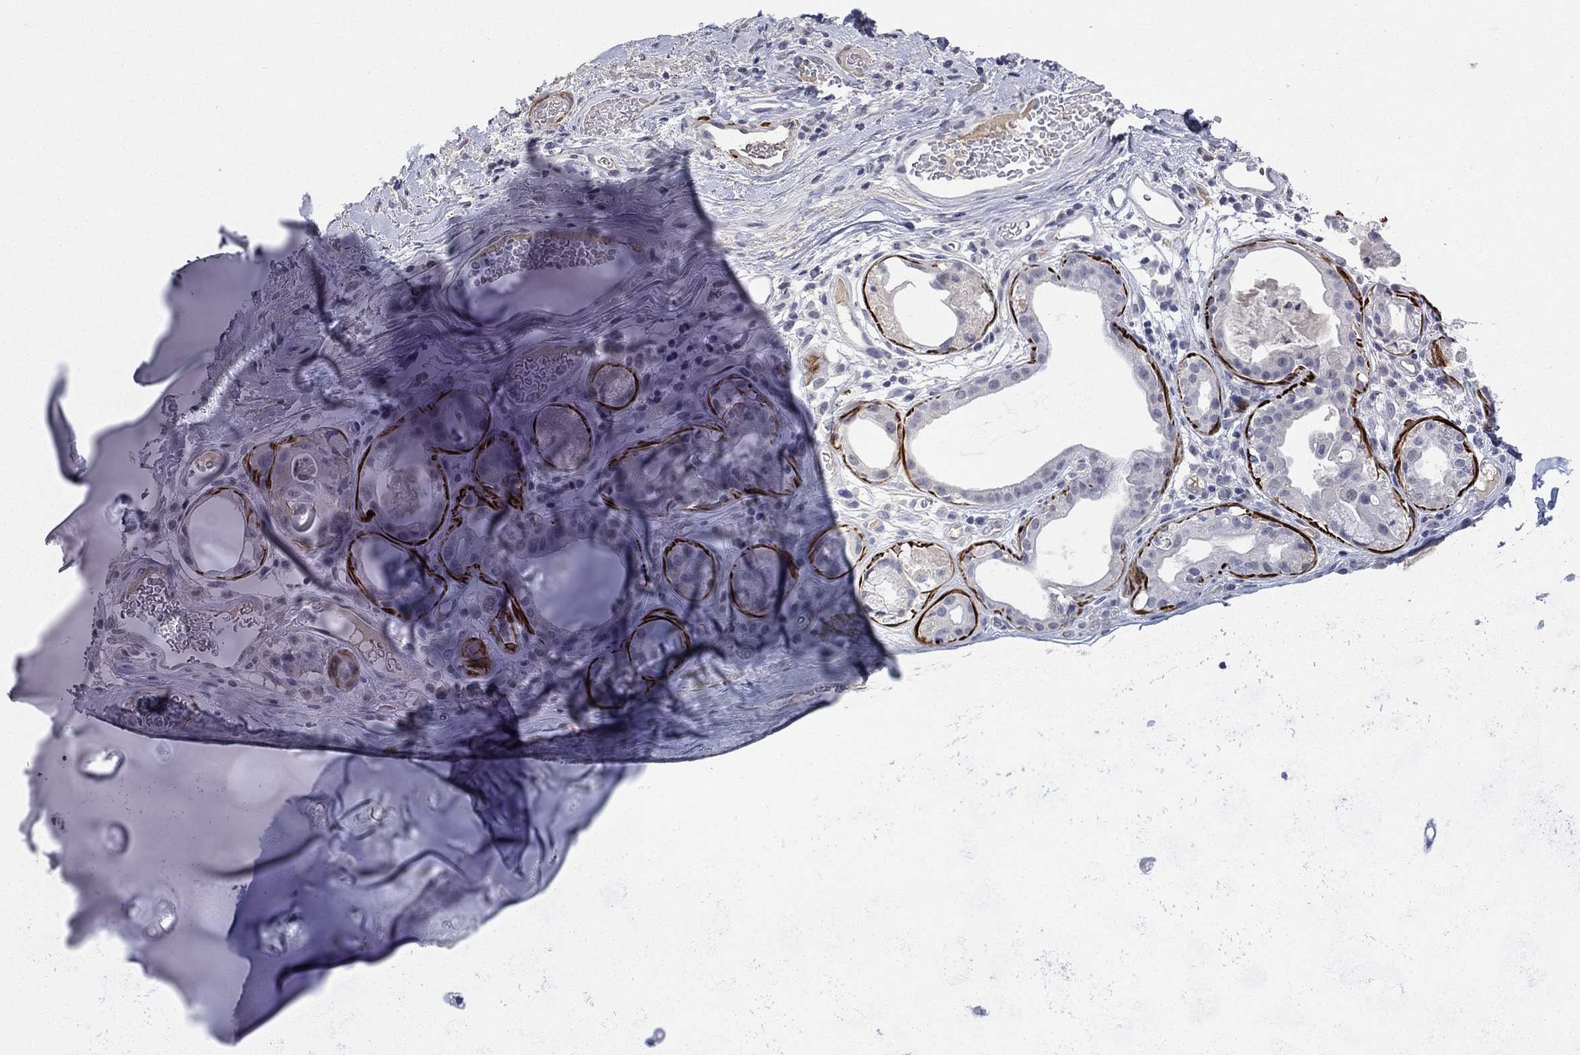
{"staining": {"intensity": "negative", "quantity": "none", "location": "none"}, "tissue": "soft tissue", "cell_type": "Chondrocytes", "image_type": "normal", "snomed": [{"axis": "morphology", "description": "Normal tissue, NOS"}, {"axis": "topography", "description": "Cartilage tissue"}], "caption": "IHC image of normal soft tissue stained for a protein (brown), which reveals no staining in chondrocytes. Nuclei are stained in blue.", "gene": "IP6K3", "patient": {"sex": "male", "age": 81}}